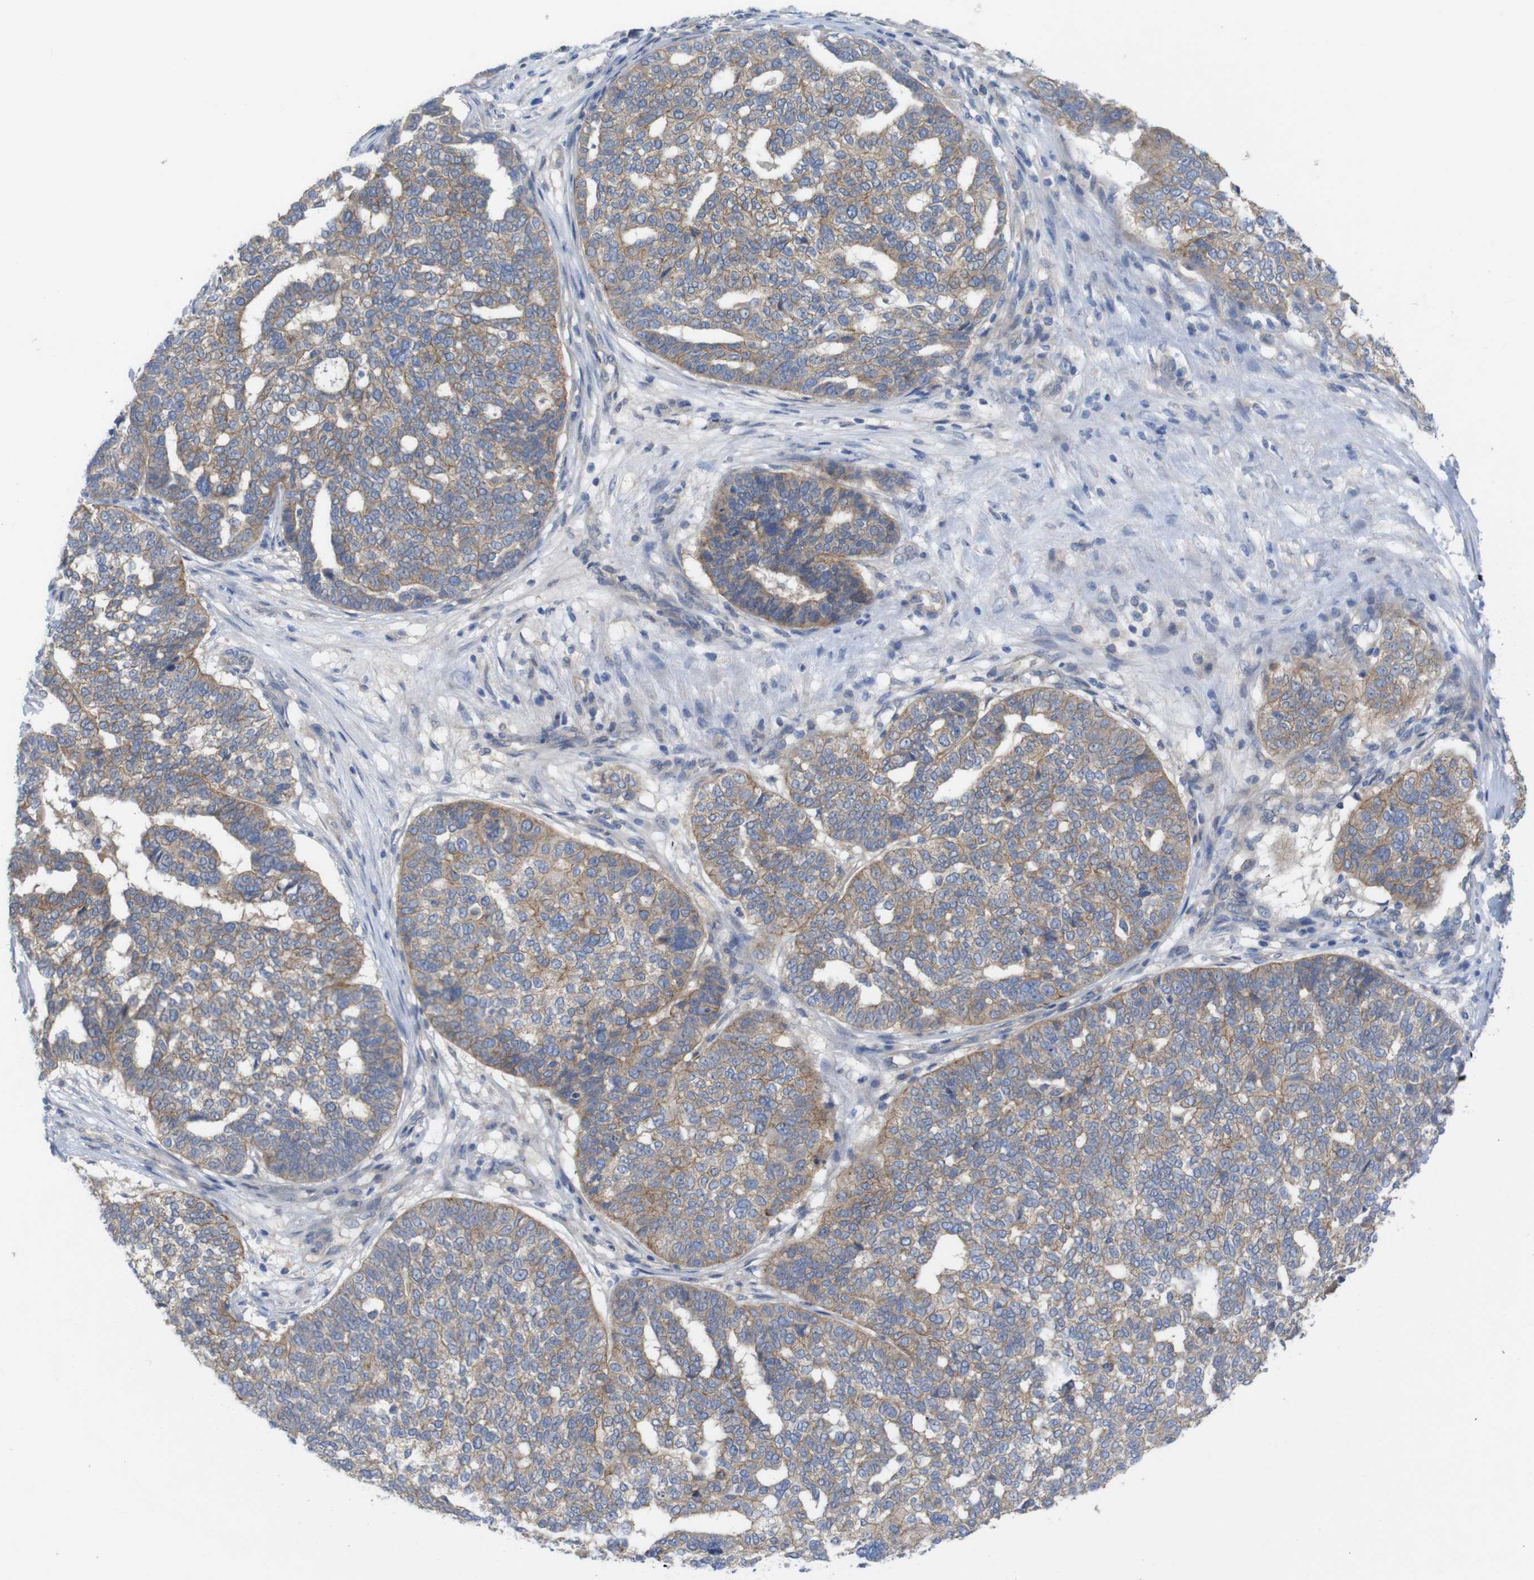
{"staining": {"intensity": "moderate", "quantity": "25%-75%", "location": "cytoplasmic/membranous"}, "tissue": "ovarian cancer", "cell_type": "Tumor cells", "image_type": "cancer", "snomed": [{"axis": "morphology", "description": "Cystadenocarcinoma, serous, NOS"}, {"axis": "topography", "description": "Ovary"}], "caption": "Immunohistochemistry of human serous cystadenocarcinoma (ovarian) demonstrates medium levels of moderate cytoplasmic/membranous positivity in about 25%-75% of tumor cells.", "gene": "KIDINS220", "patient": {"sex": "female", "age": 59}}